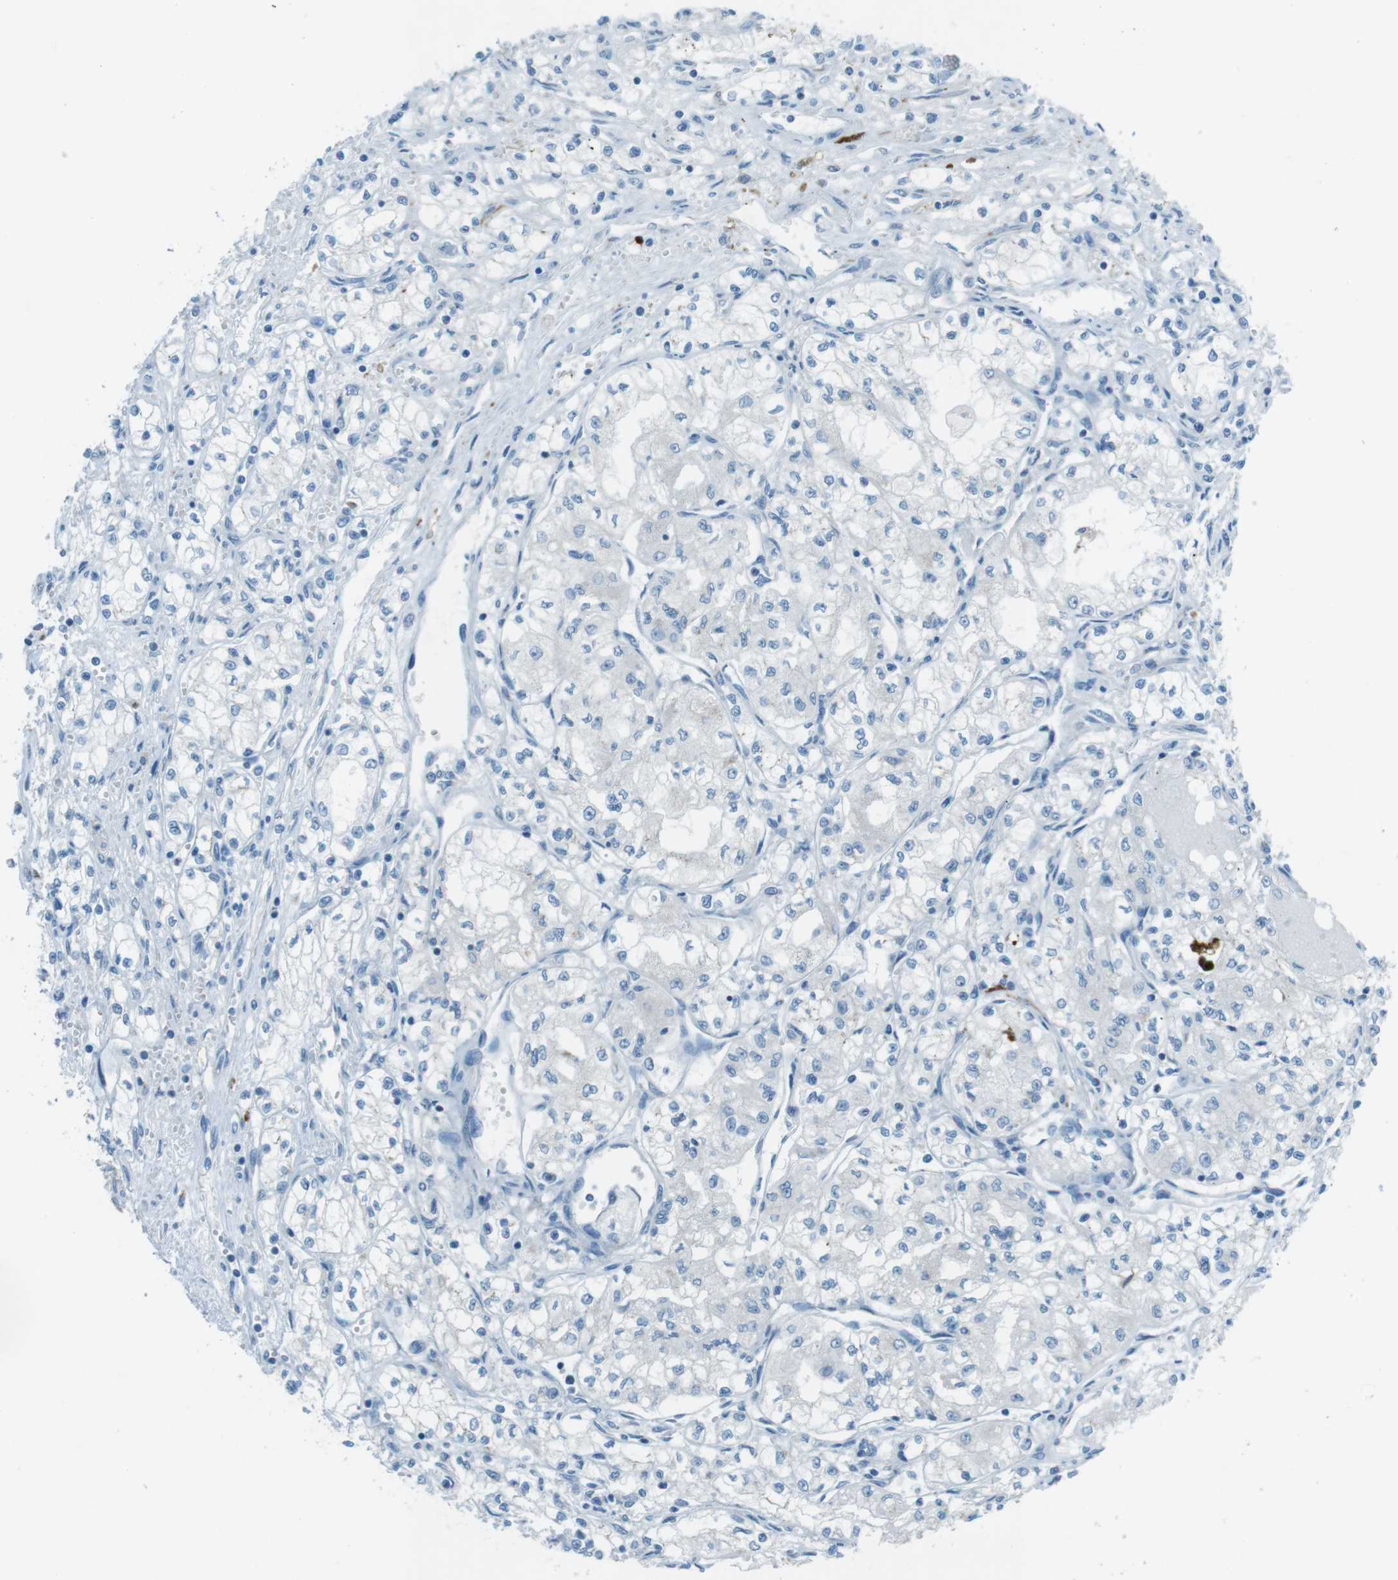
{"staining": {"intensity": "negative", "quantity": "none", "location": "none"}, "tissue": "renal cancer", "cell_type": "Tumor cells", "image_type": "cancer", "snomed": [{"axis": "morphology", "description": "Normal tissue, NOS"}, {"axis": "morphology", "description": "Adenocarcinoma, NOS"}, {"axis": "topography", "description": "Kidney"}], "caption": "IHC image of neoplastic tissue: human renal cancer (adenocarcinoma) stained with DAB (3,3'-diaminobenzidine) exhibits no significant protein positivity in tumor cells.", "gene": "TXNDC15", "patient": {"sex": "male", "age": 59}}